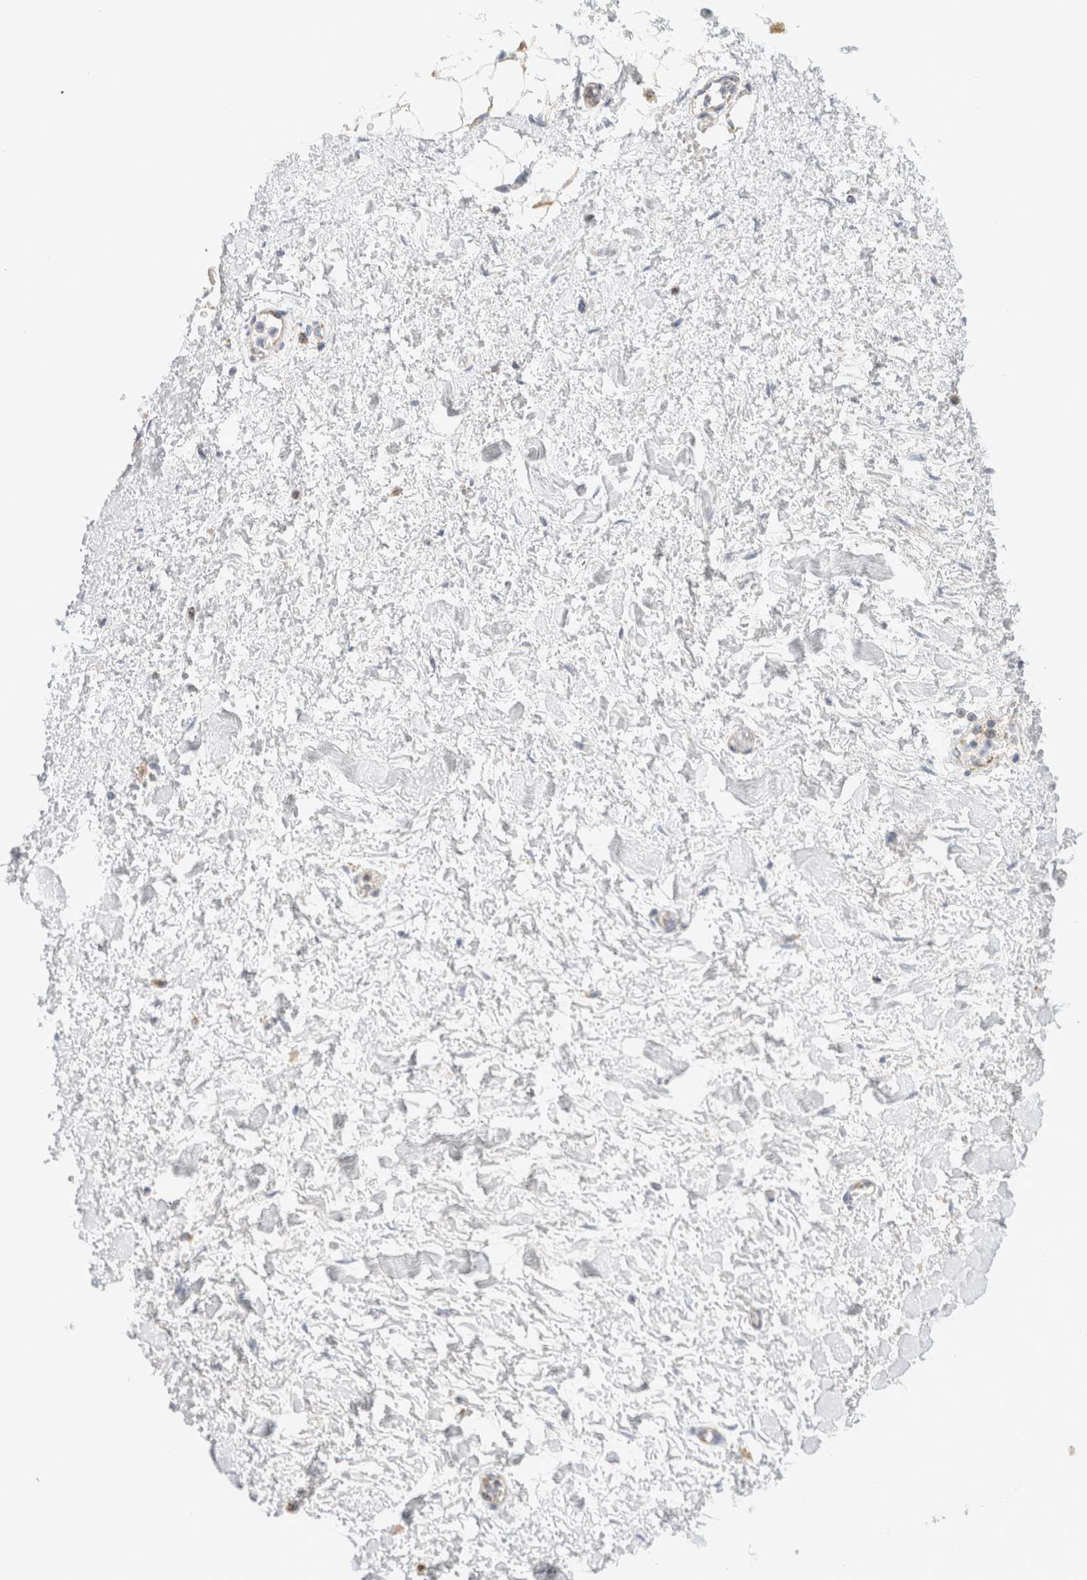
{"staining": {"intensity": "negative", "quantity": "none", "location": "none"}, "tissue": "adipose tissue", "cell_type": "Adipocytes", "image_type": "normal", "snomed": [{"axis": "morphology", "description": "Normal tissue, NOS"}, {"axis": "topography", "description": "Kidney"}, {"axis": "topography", "description": "Peripheral nerve tissue"}], "caption": "The histopathology image demonstrates no significant expression in adipocytes of adipose tissue. The staining was performed using DAB (3,3'-diaminobenzidine) to visualize the protein expression in brown, while the nuclei were stained in blue with hematoxylin (Magnification: 20x).", "gene": "HDHD3", "patient": {"sex": "male", "age": 7}}